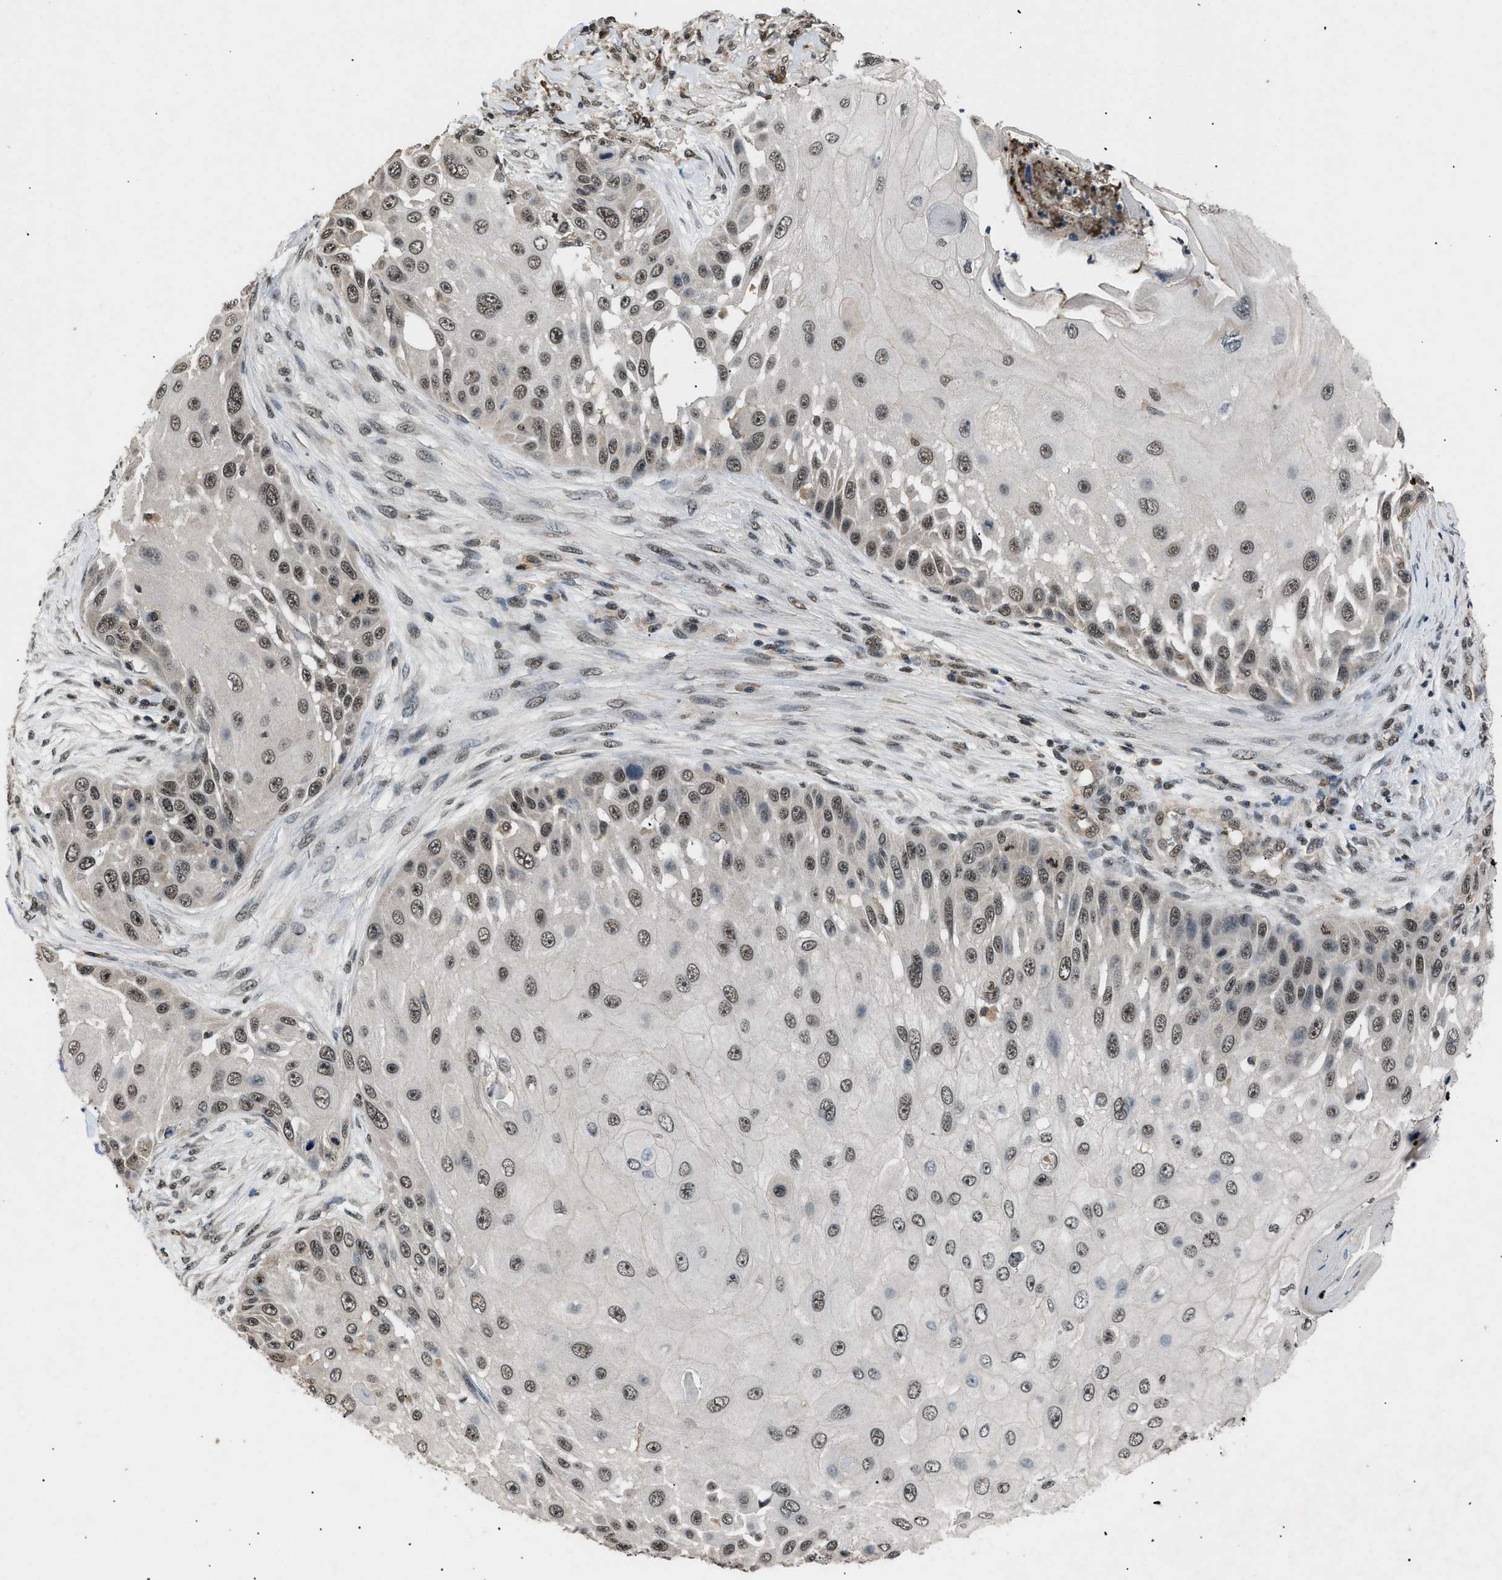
{"staining": {"intensity": "moderate", "quantity": ">75%", "location": "nuclear"}, "tissue": "skin cancer", "cell_type": "Tumor cells", "image_type": "cancer", "snomed": [{"axis": "morphology", "description": "Squamous cell carcinoma, NOS"}, {"axis": "topography", "description": "Skin"}], "caption": "Squamous cell carcinoma (skin) stained for a protein demonstrates moderate nuclear positivity in tumor cells. Nuclei are stained in blue.", "gene": "RBM5", "patient": {"sex": "female", "age": 44}}